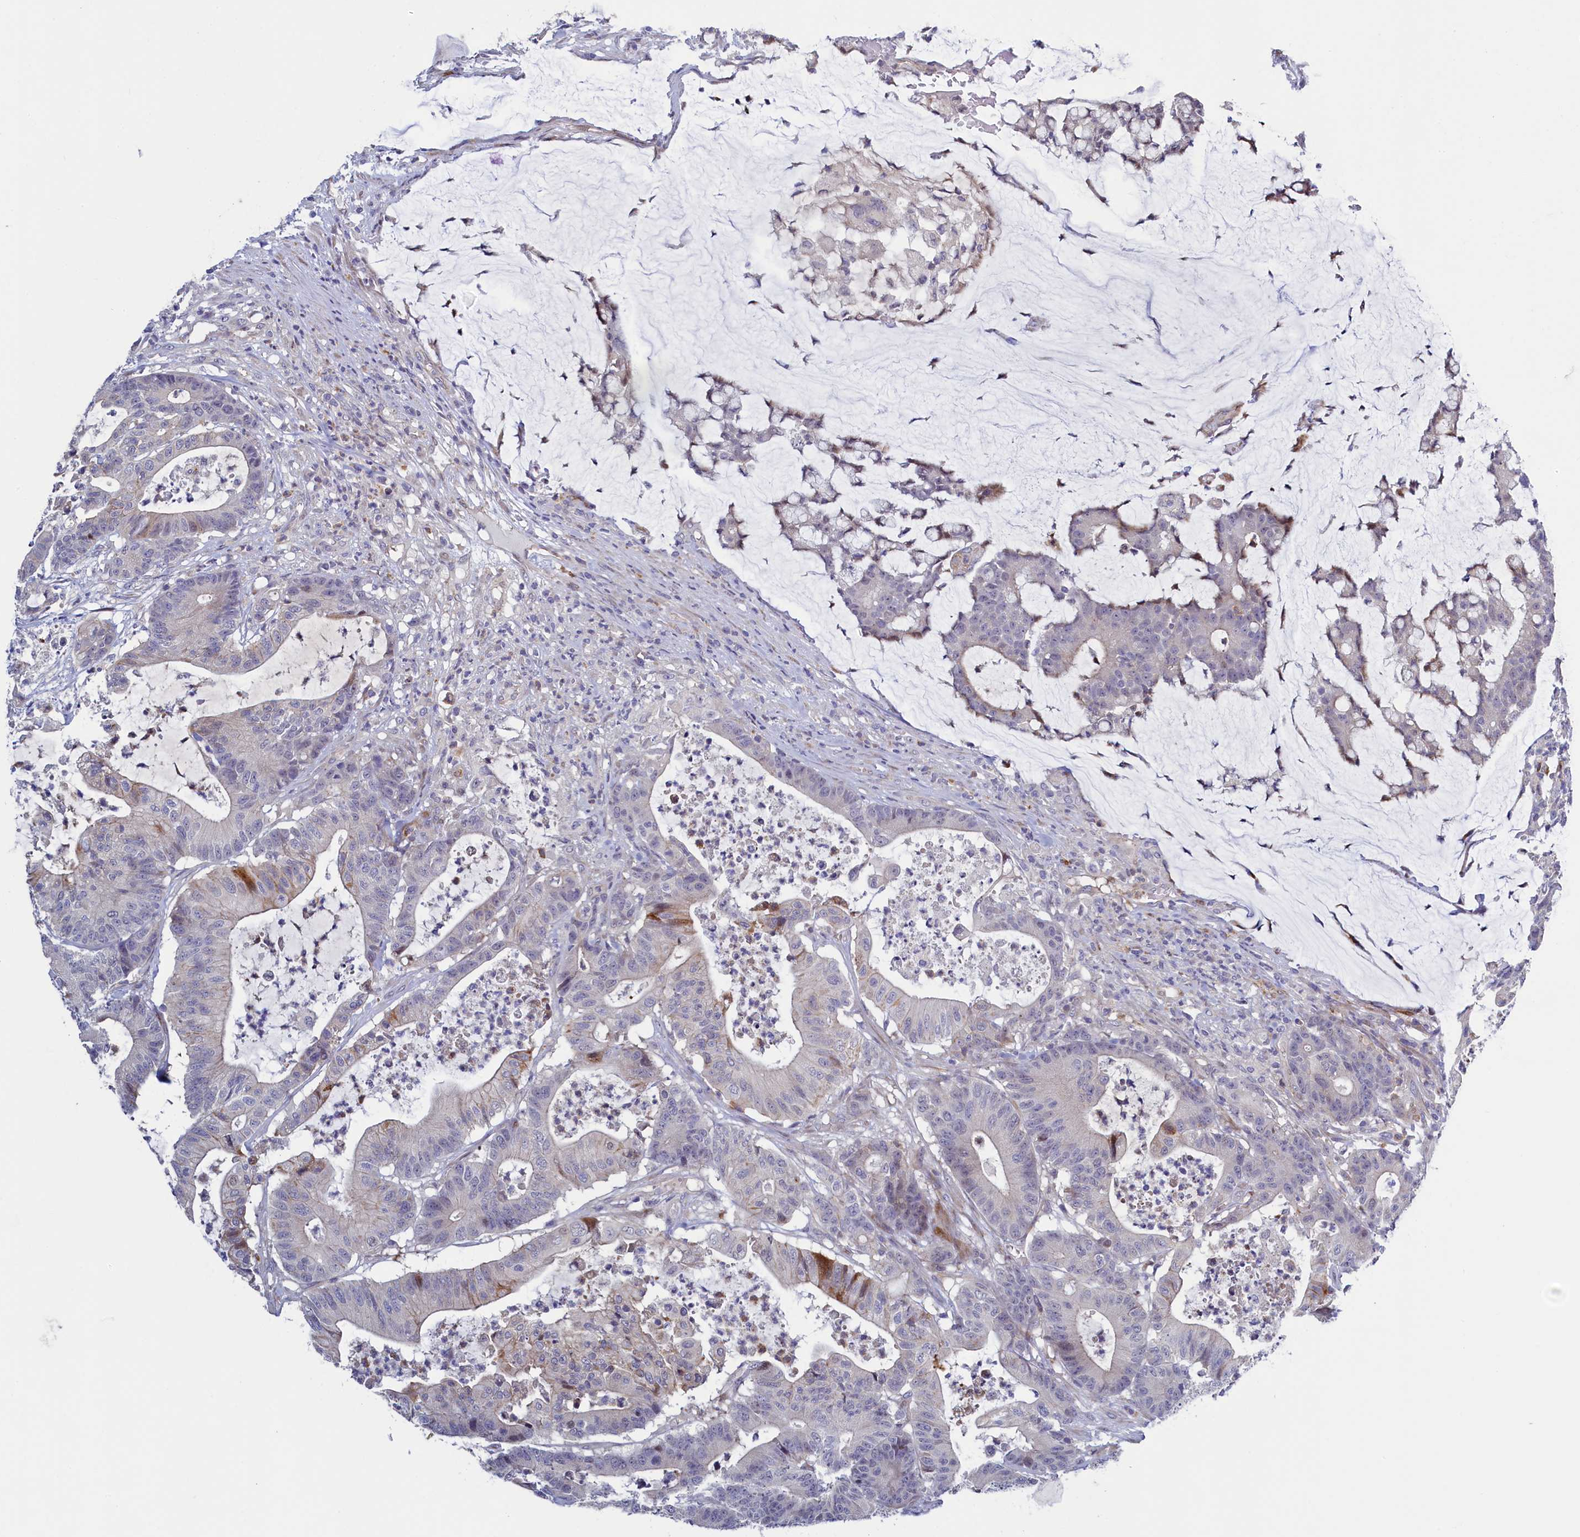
{"staining": {"intensity": "moderate", "quantity": "<25%", "location": "cytoplasmic/membranous"}, "tissue": "colorectal cancer", "cell_type": "Tumor cells", "image_type": "cancer", "snomed": [{"axis": "morphology", "description": "Adenocarcinoma, NOS"}, {"axis": "topography", "description": "Colon"}], "caption": "IHC histopathology image of neoplastic tissue: human colorectal cancer stained using immunohistochemistry exhibits low levels of moderate protein expression localized specifically in the cytoplasmic/membranous of tumor cells, appearing as a cytoplasmic/membranous brown color.", "gene": "PIK3C3", "patient": {"sex": "female", "age": 84}}